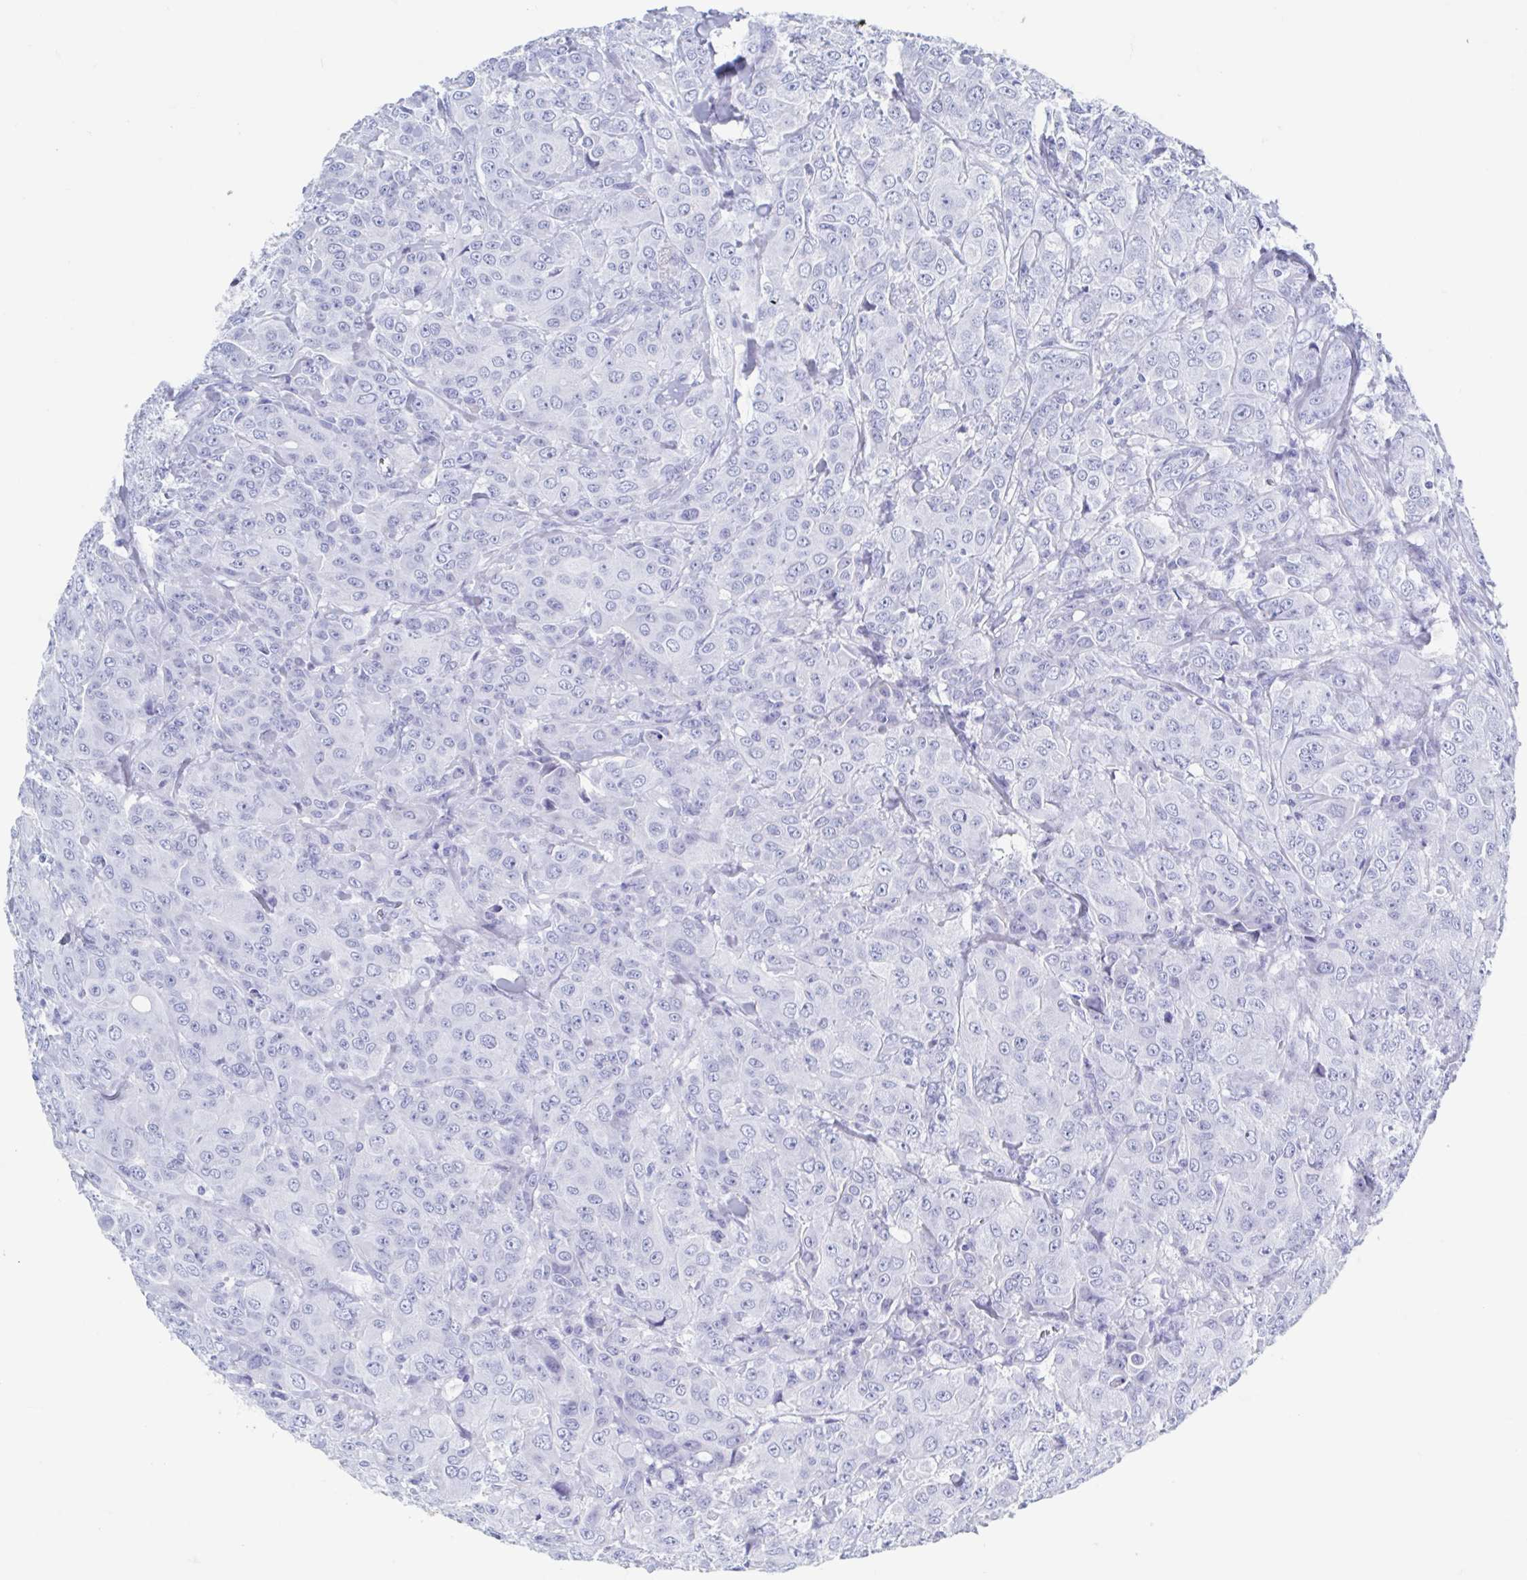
{"staining": {"intensity": "negative", "quantity": "none", "location": "none"}, "tissue": "breast cancer", "cell_type": "Tumor cells", "image_type": "cancer", "snomed": [{"axis": "morphology", "description": "Normal tissue, NOS"}, {"axis": "morphology", "description": "Duct carcinoma"}, {"axis": "topography", "description": "Breast"}], "caption": "IHC of breast infiltrating ductal carcinoma shows no staining in tumor cells.", "gene": "C10orf53", "patient": {"sex": "female", "age": 43}}